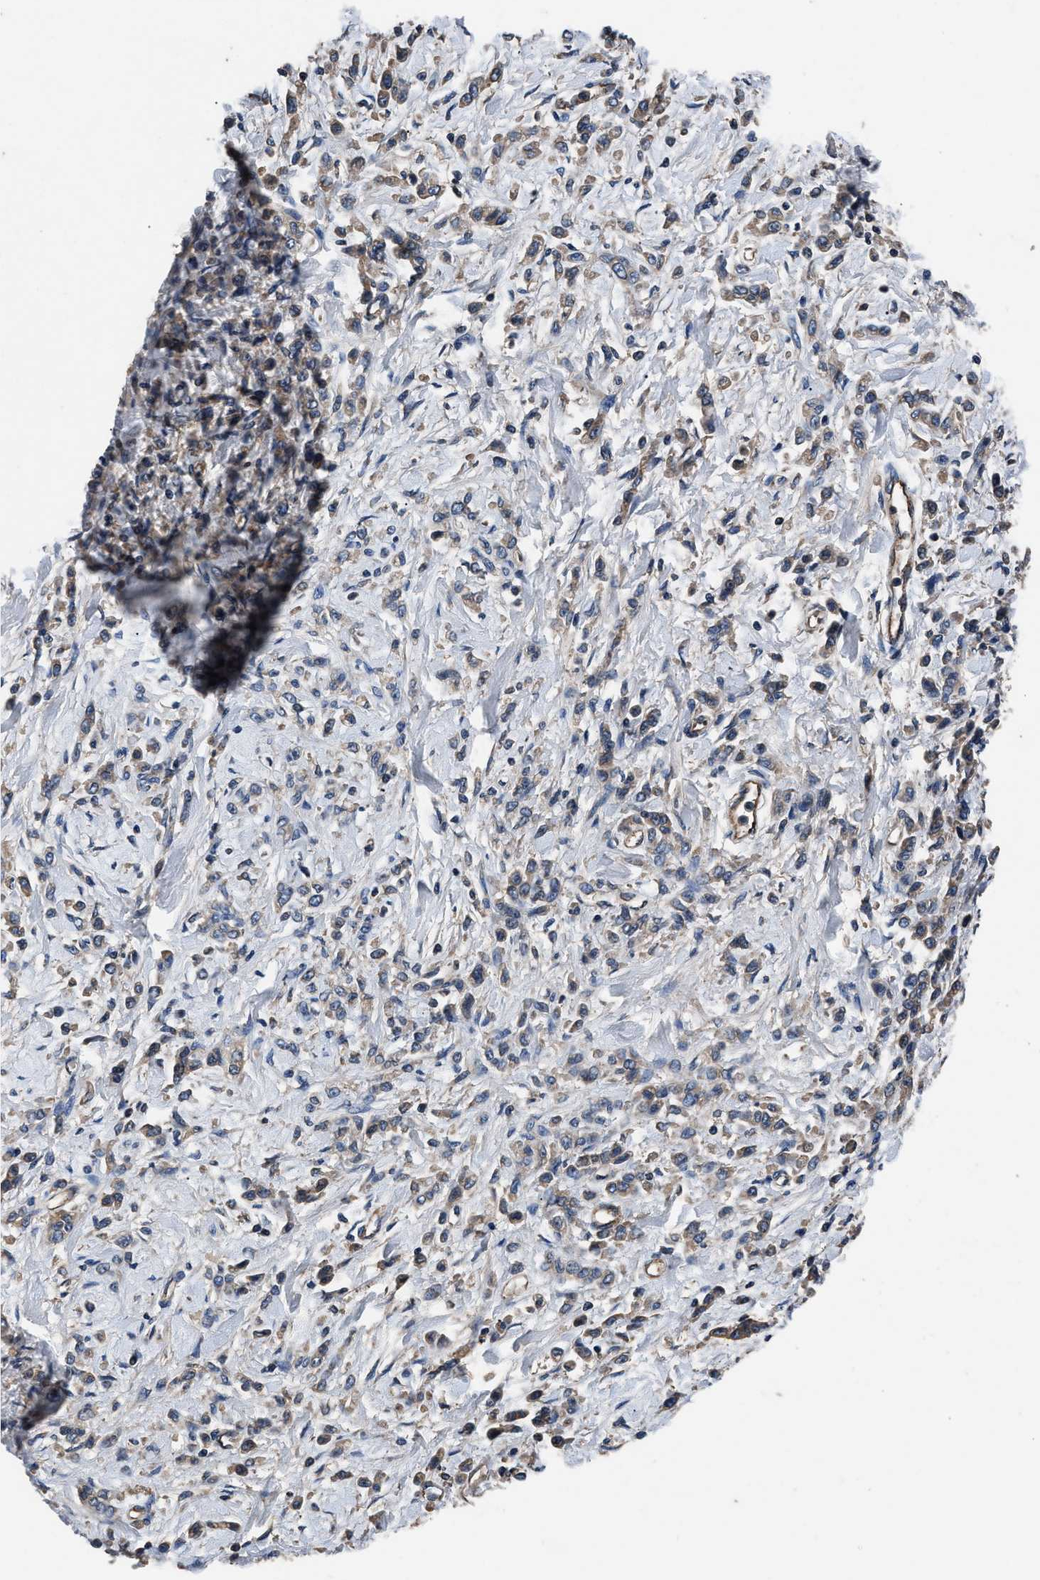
{"staining": {"intensity": "weak", "quantity": "<25%", "location": "cytoplasmic/membranous"}, "tissue": "stomach cancer", "cell_type": "Tumor cells", "image_type": "cancer", "snomed": [{"axis": "morphology", "description": "Normal tissue, NOS"}, {"axis": "morphology", "description": "Adenocarcinoma, NOS"}, {"axis": "topography", "description": "Stomach"}], "caption": "There is no significant positivity in tumor cells of stomach cancer.", "gene": "DHRS7B", "patient": {"sex": "male", "age": 82}}